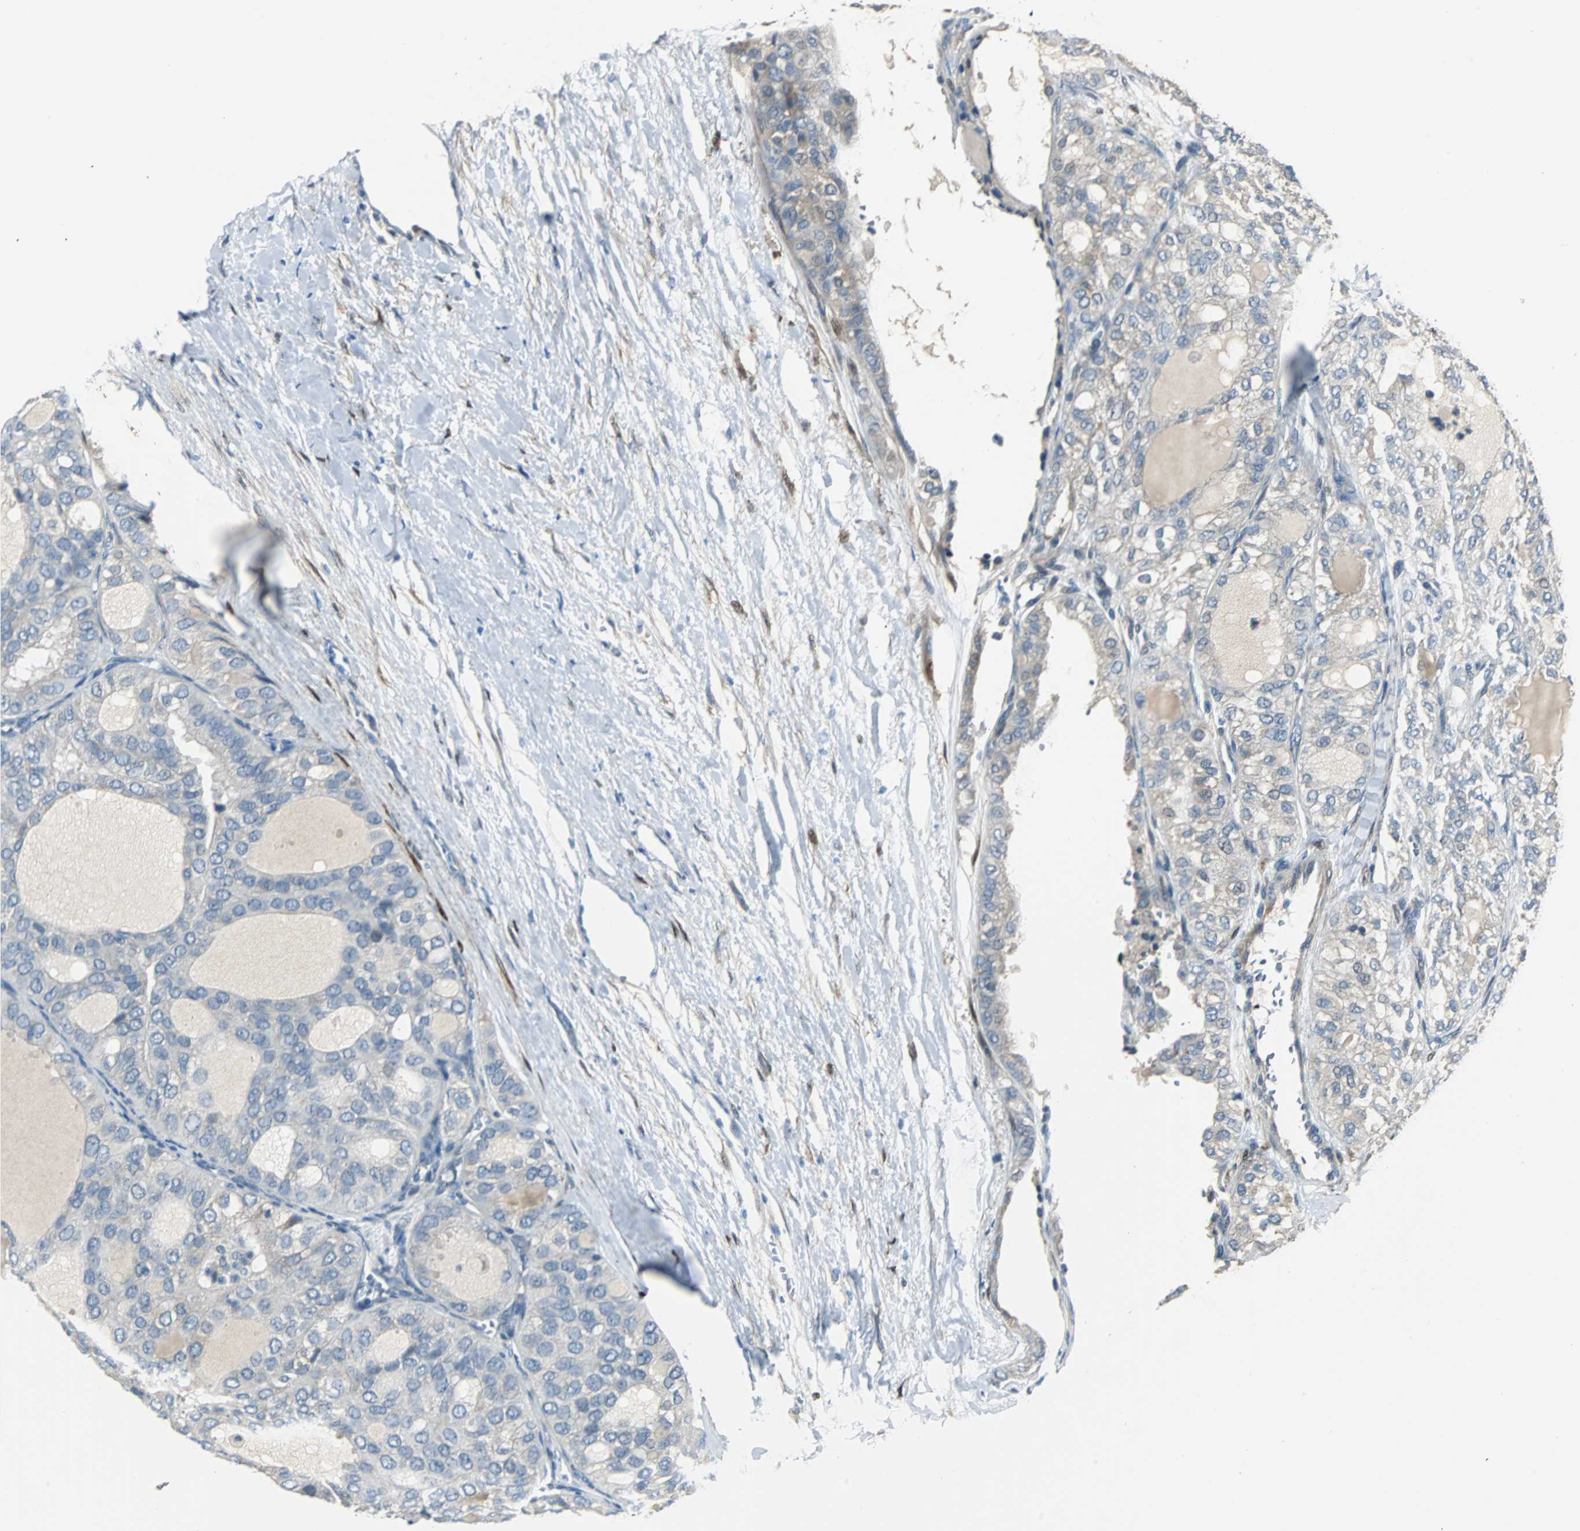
{"staining": {"intensity": "negative", "quantity": "none", "location": "none"}, "tissue": "thyroid cancer", "cell_type": "Tumor cells", "image_type": "cancer", "snomed": [{"axis": "morphology", "description": "Follicular adenoma carcinoma, NOS"}, {"axis": "topography", "description": "Thyroid gland"}], "caption": "Image shows no protein positivity in tumor cells of thyroid follicular adenoma carcinoma tissue.", "gene": "FHL2", "patient": {"sex": "male", "age": 75}}